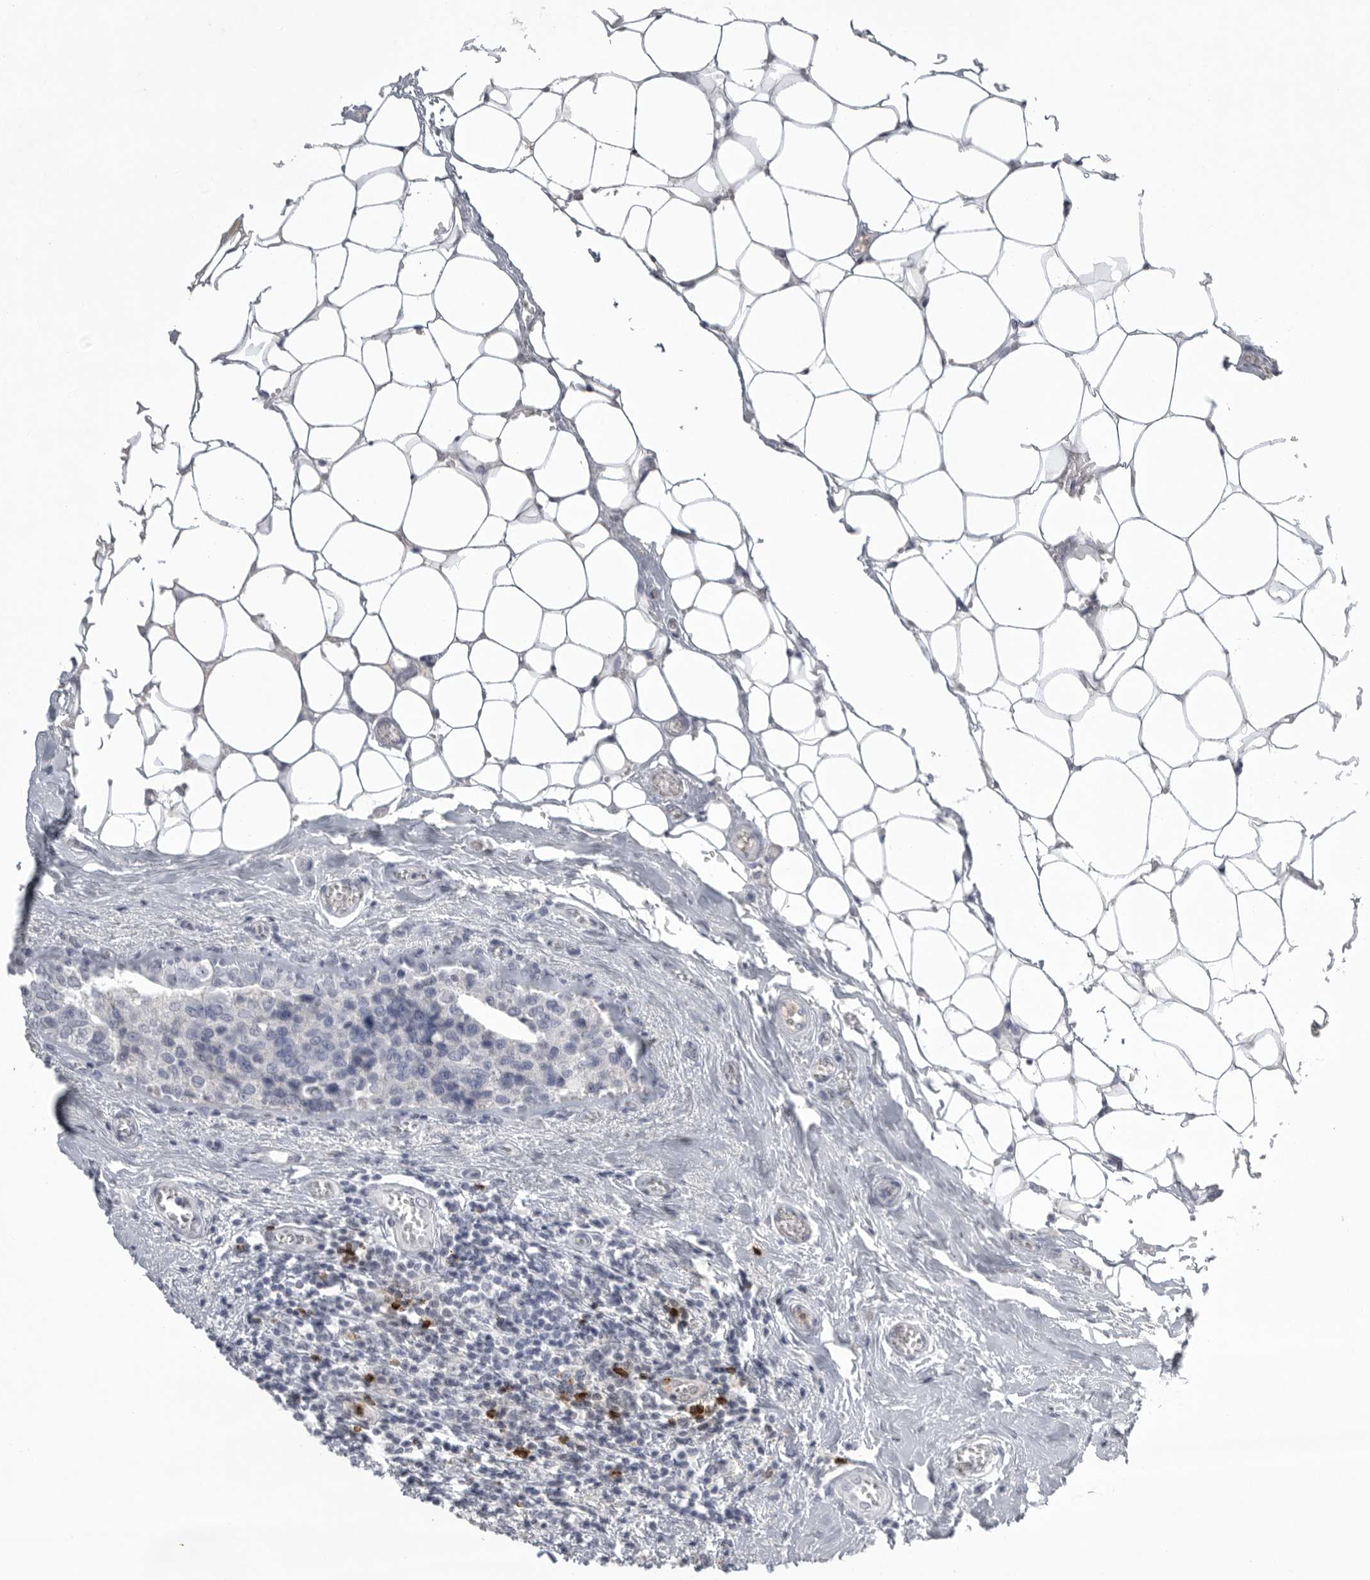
{"staining": {"intensity": "negative", "quantity": "none", "location": "none"}, "tissue": "breast cancer", "cell_type": "Tumor cells", "image_type": "cancer", "snomed": [{"axis": "morphology", "description": "Normal tissue, NOS"}, {"axis": "morphology", "description": "Duct carcinoma"}, {"axis": "topography", "description": "Breast"}], "caption": "IHC micrograph of neoplastic tissue: human breast cancer stained with DAB (3,3'-diaminobenzidine) reveals no significant protein staining in tumor cells.", "gene": "GNLY", "patient": {"sex": "female", "age": 43}}